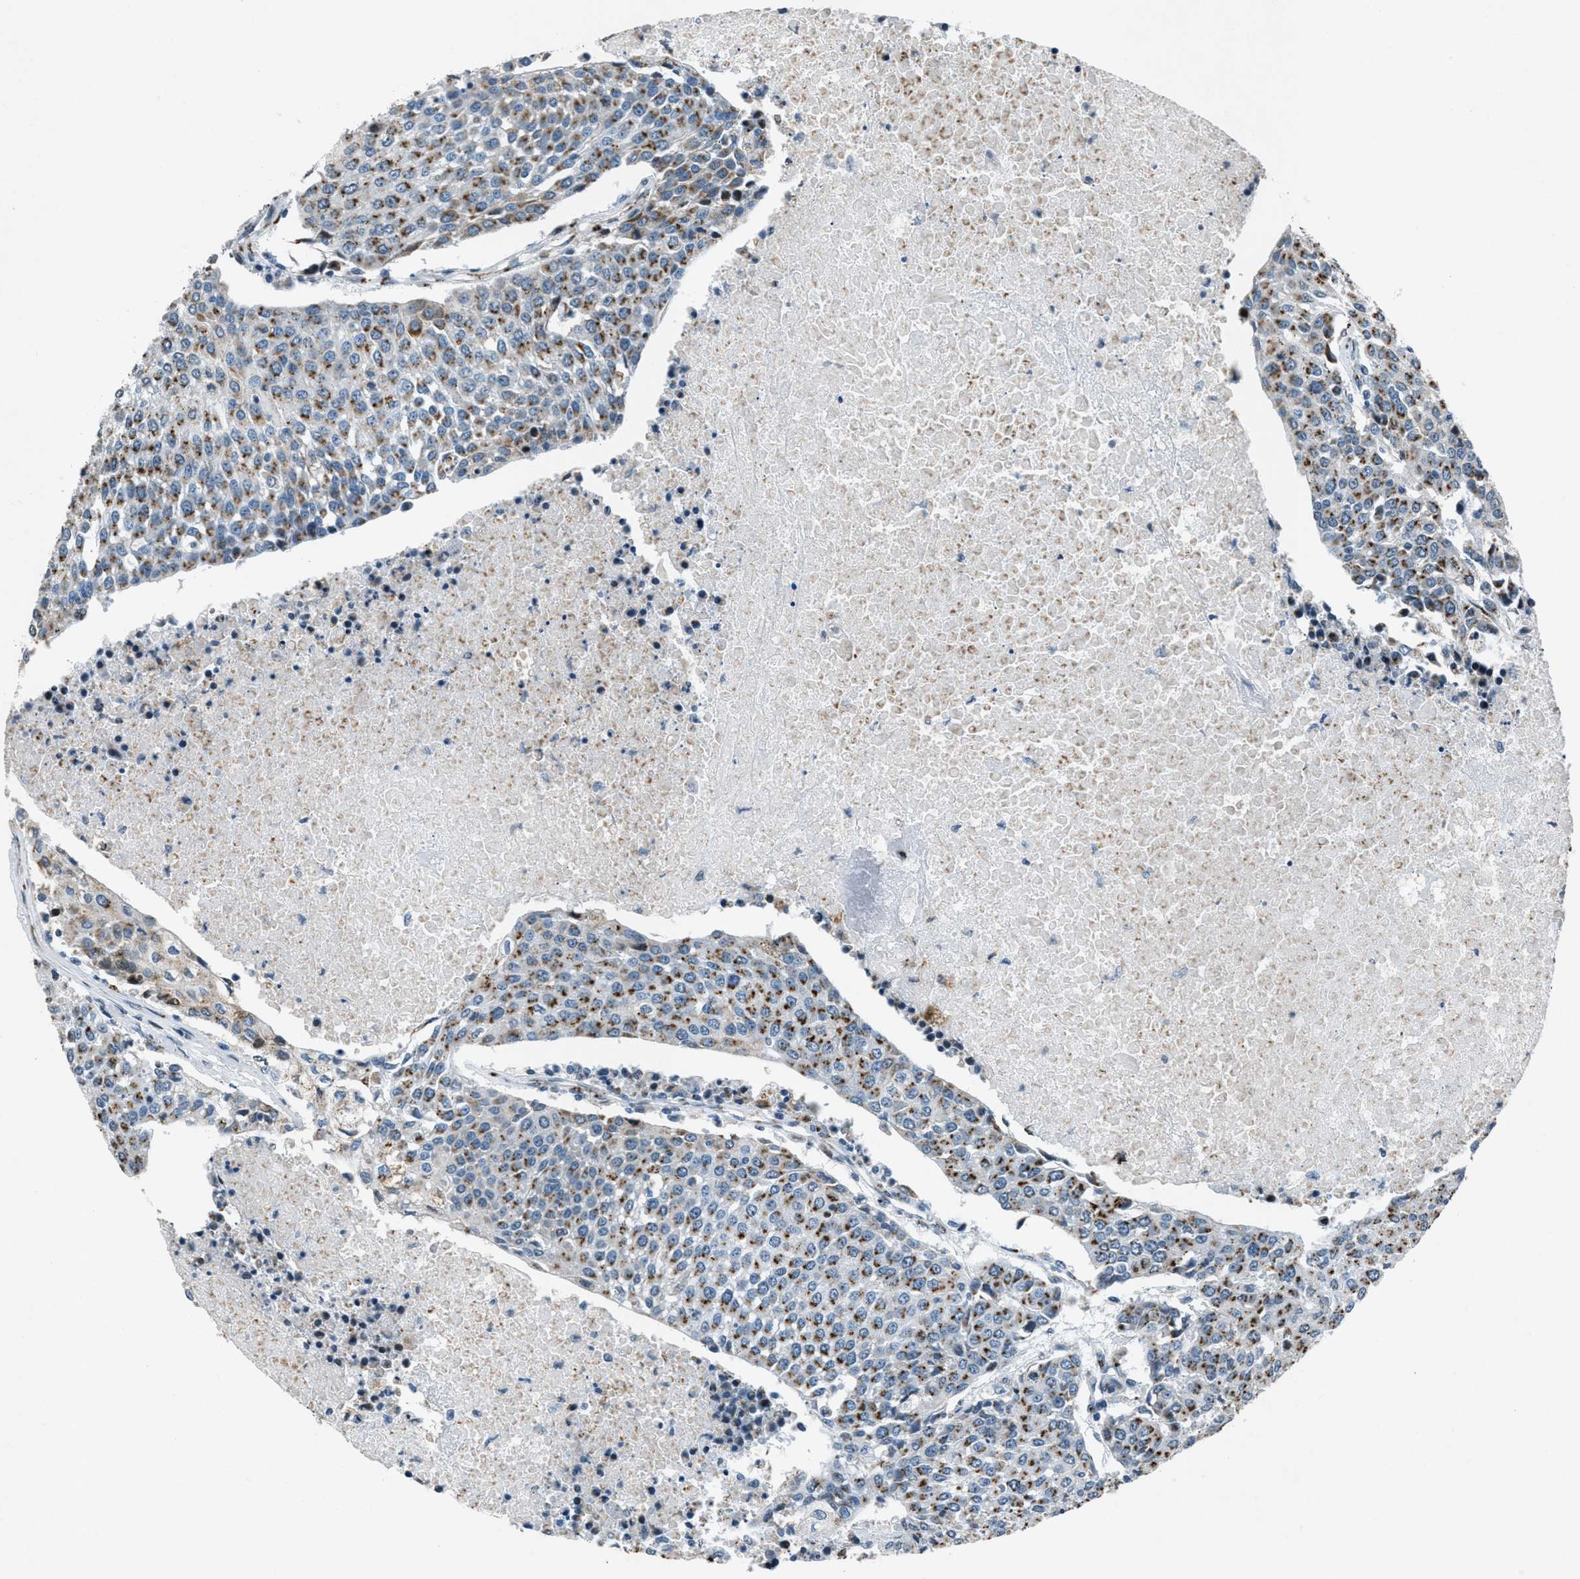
{"staining": {"intensity": "moderate", "quantity": ">75%", "location": "cytoplasmic/membranous"}, "tissue": "urothelial cancer", "cell_type": "Tumor cells", "image_type": "cancer", "snomed": [{"axis": "morphology", "description": "Urothelial carcinoma, High grade"}, {"axis": "topography", "description": "Urinary bladder"}], "caption": "A medium amount of moderate cytoplasmic/membranous expression is appreciated in approximately >75% of tumor cells in urothelial carcinoma (high-grade) tissue.", "gene": "GPC6", "patient": {"sex": "female", "age": 85}}